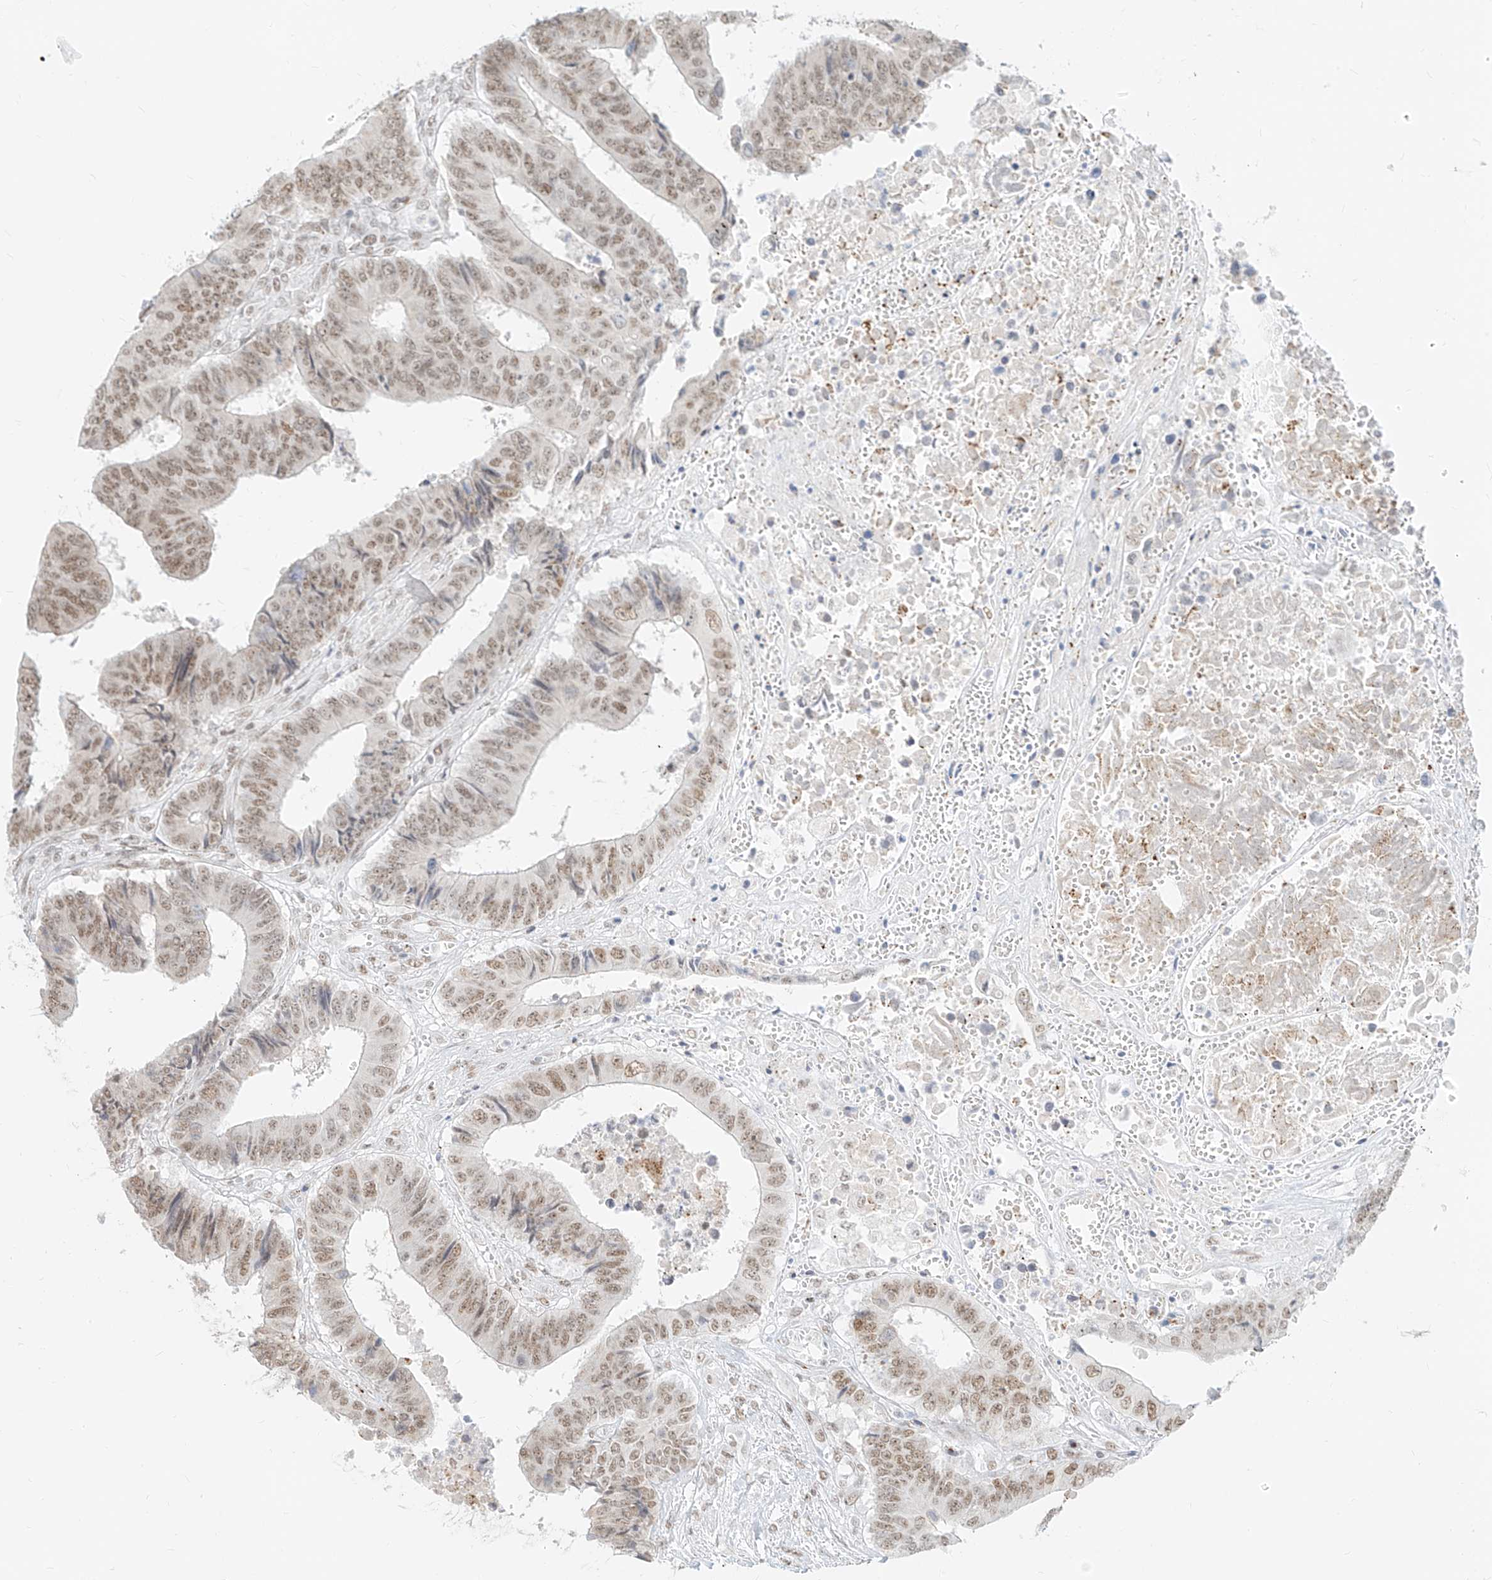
{"staining": {"intensity": "moderate", "quantity": ">75%", "location": "nuclear"}, "tissue": "colorectal cancer", "cell_type": "Tumor cells", "image_type": "cancer", "snomed": [{"axis": "morphology", "description": "Adenocarcinoma, NOS"}, {"axis": "topography", "description": "Rectum"}], "caption": "Tumor cells show medium levels of moderate nuclear staining in approximately >75% of cells in human colorectal cancer.", "gene": "SUPT5H", "patient": {"sex": "male", "age": 84}}